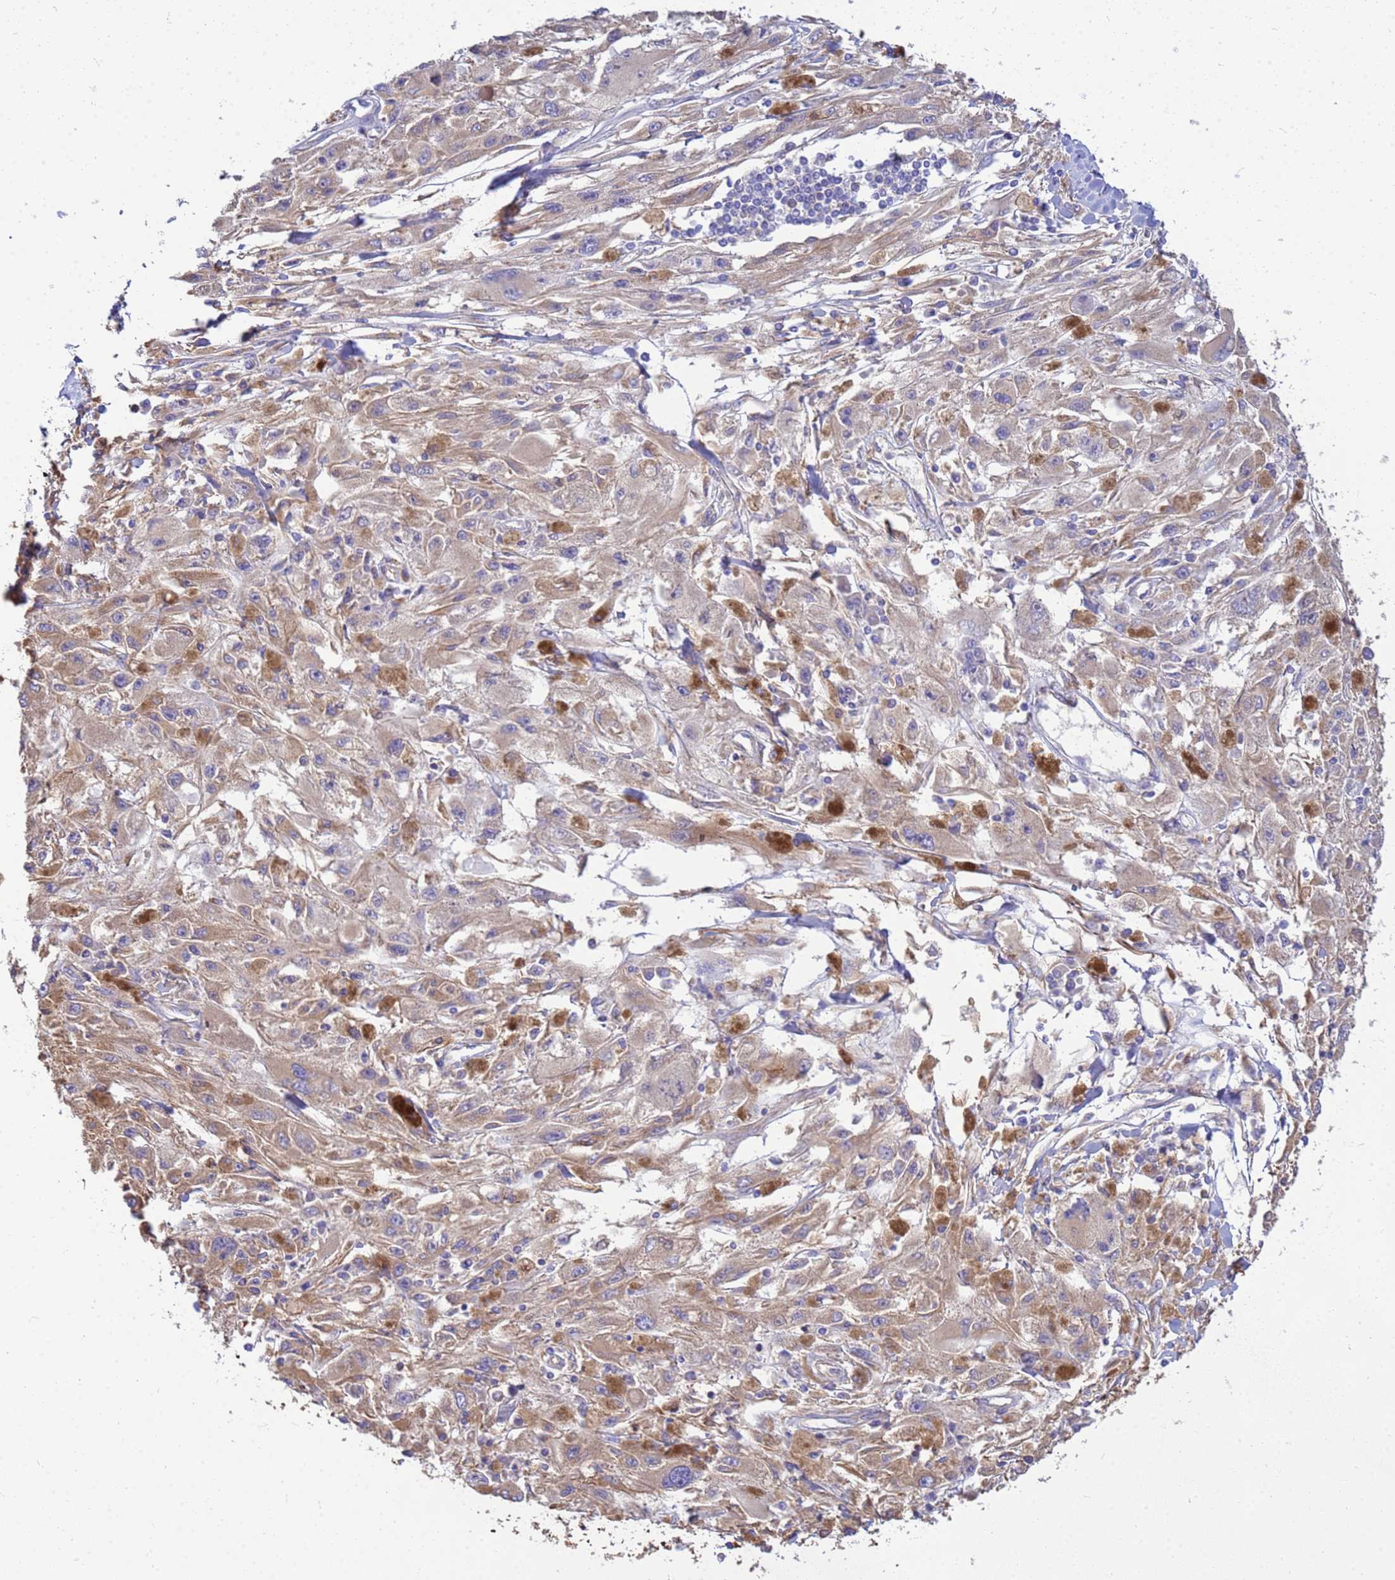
{"staining": {"intensity": "weak", "quantity": "25%-75%", "location": "cytoplasmic/membranous"}, "tissue": "melanoma", "cell_type": "Tumor cells", "image_type": "cancer", "snomed": [{"axis": "morphology", "description": "Malignant melanoma, Metastatic site"}, {"axis": "topography", "description": "Skin"}], "caption": "Immunohistochemical staining of human melanoma demonstrates weak cytoplasmic/membranous protein positivity in about 25%-75% of tumor cells. (DAB = brown stain, brightfield microscopy at high magnification).", "gene": "TUBB1", "patient": {"sex": "male", "age": 53}}